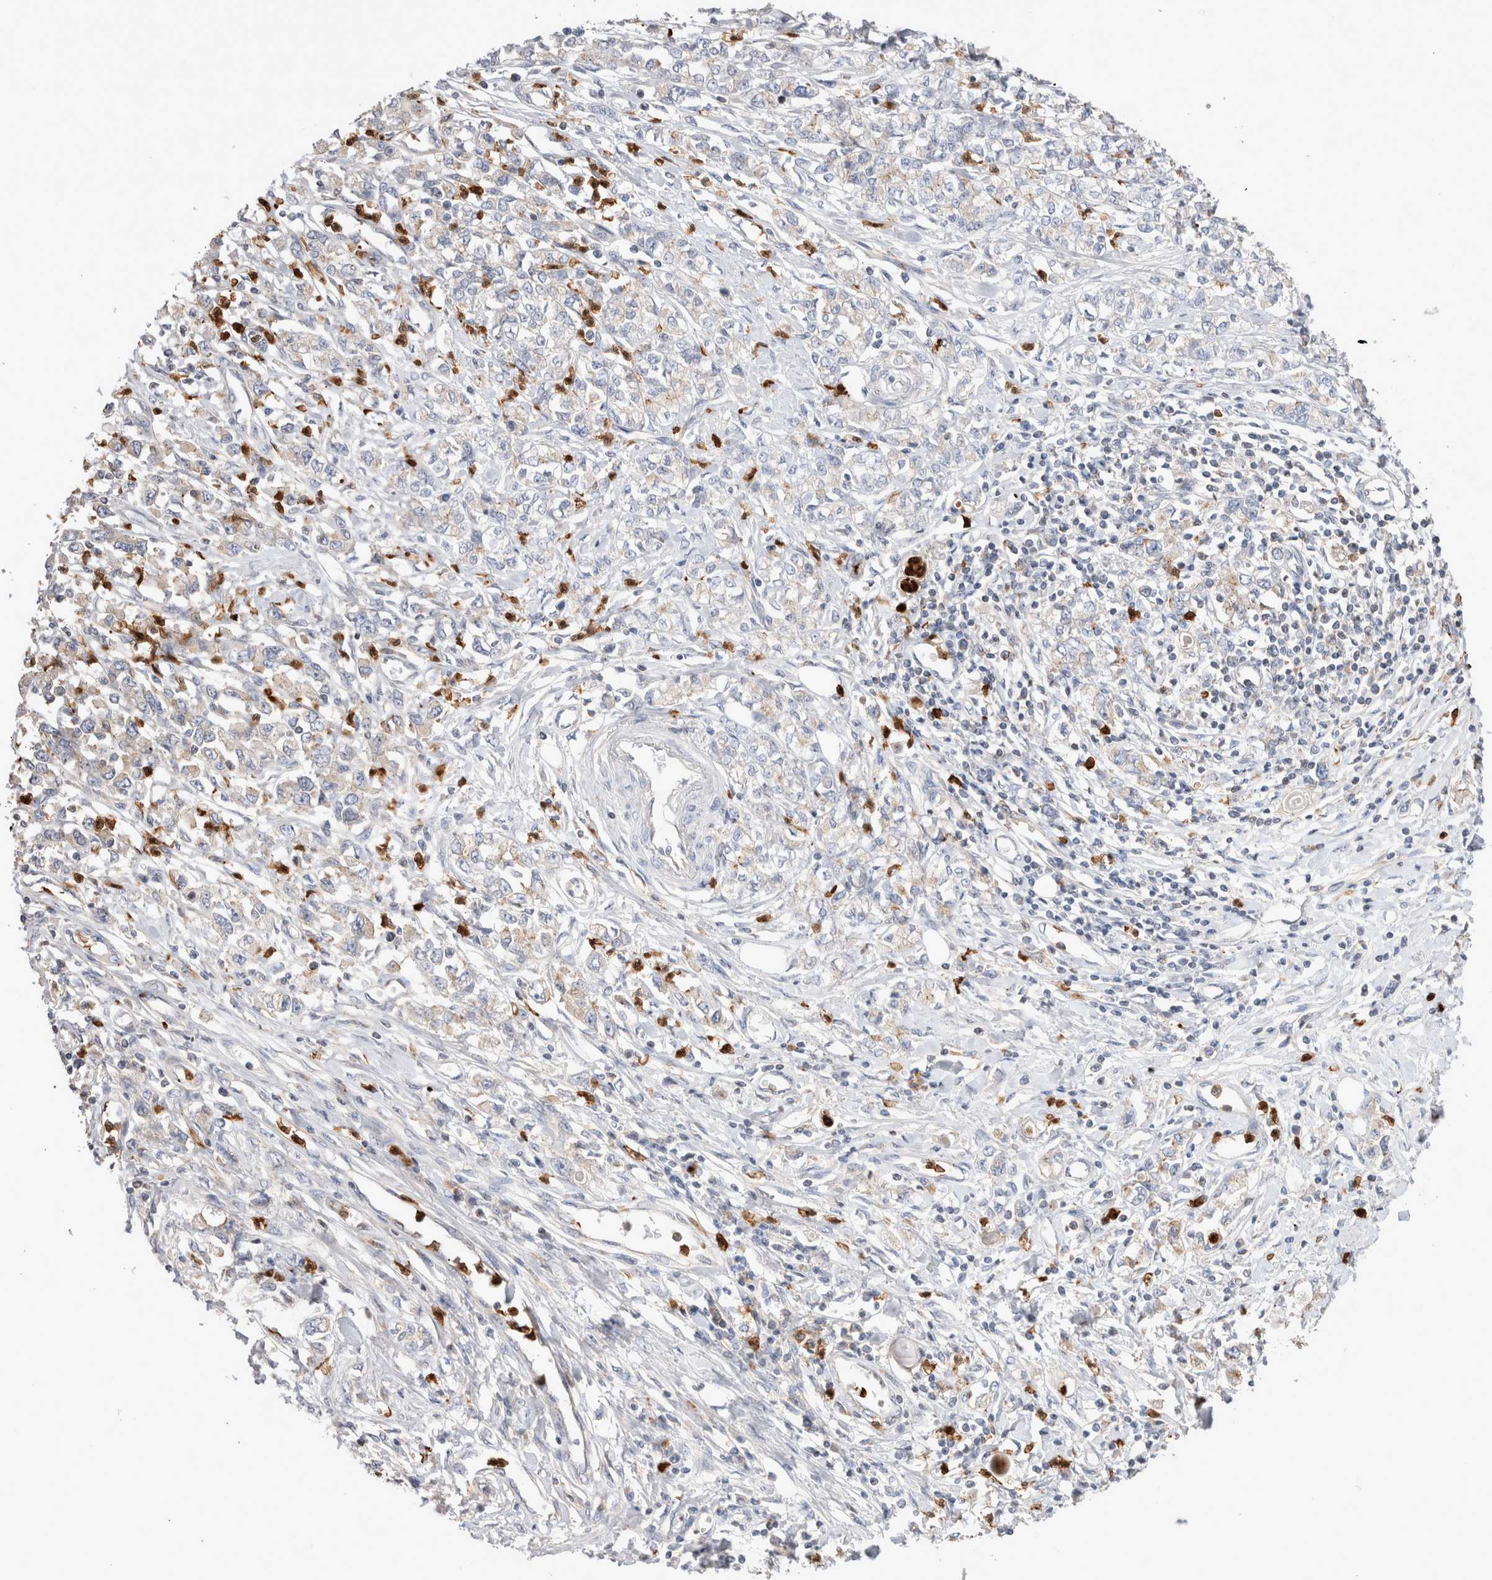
{"staining": {"intensity": "weak", "quantity": "<25%", "location": "cytoplasmic/membranous"}, "tissue": "stomach cancer", "cell_type": "Tumor cells", "image_type": "cancer", "snomed": [{"axis": "morphology", "description": "Adenocarcinoma, NOS"}, {"axis": "topography", "description": "Stomach"}], "caption": "Immunohistochemistry (IHC) histopathology image of adenocarcinoma (stomach) stained for a protein (brown), which reveals no expression in tumor cells.", "gene": "NXT2", "patient": {"sex": "female", "age": 76}}